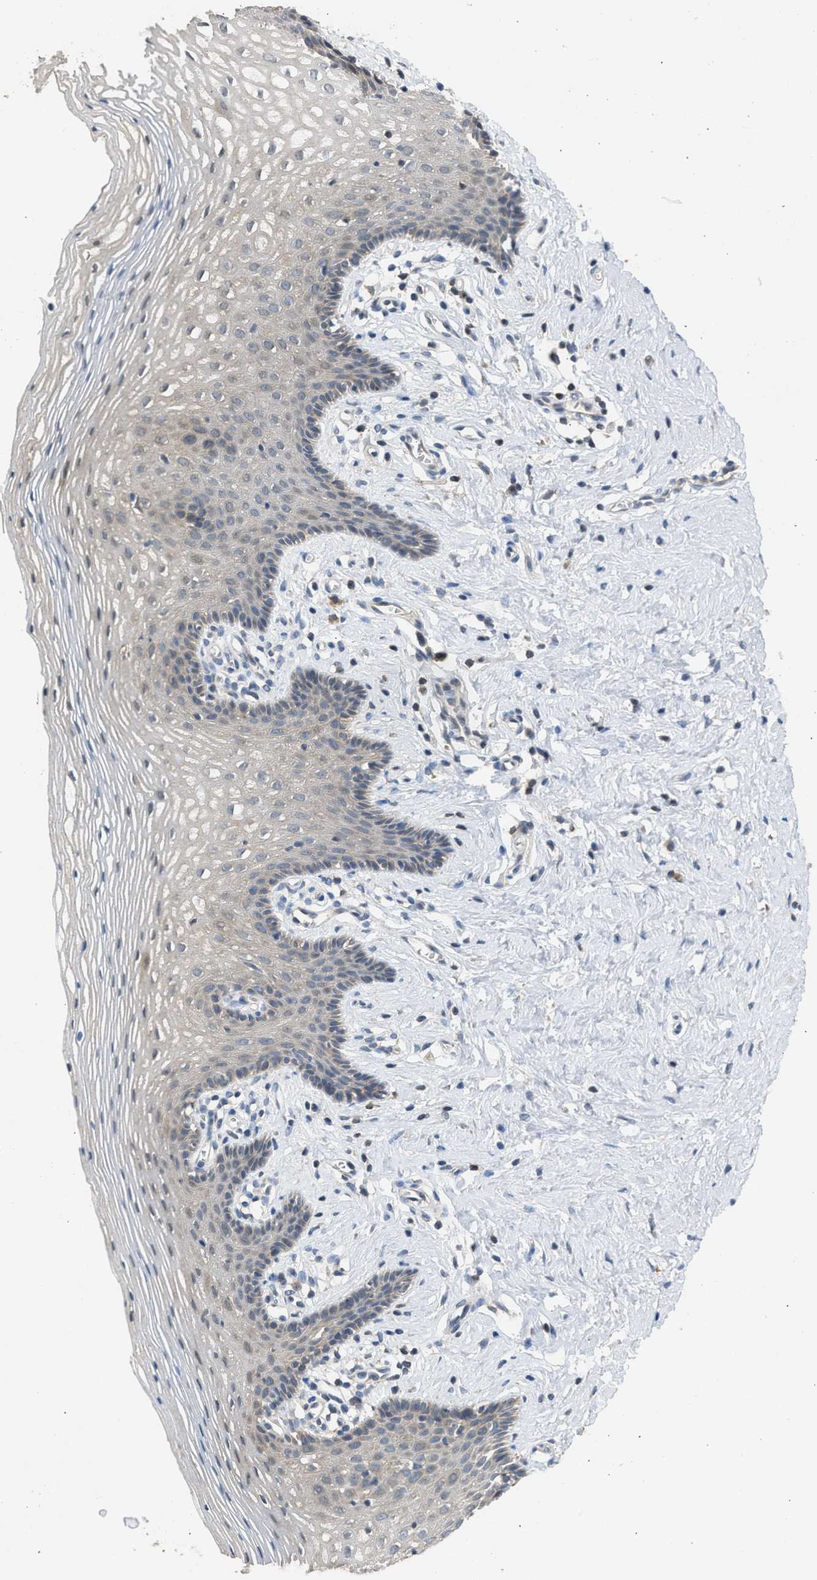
{"staining": {"intensity": "negative", "quantity": "none", "location": "none"}, "tissue": "vagina", "cell_type": "Squamous epithelial cells", "image_type": "normal", "snomed": [{"axis": "morphology", "description": "Normal tissue, NOS"}, {"axis": "topography", "description": "Vagina"}], "caption": "High power microscopy photomicrograph of an IHC image of unremarkable vagina, revealing no significant positivity in squamous epithelial cells.", "gene": "CYP1A1", "patient": {"sex": "female", "age": 32}}